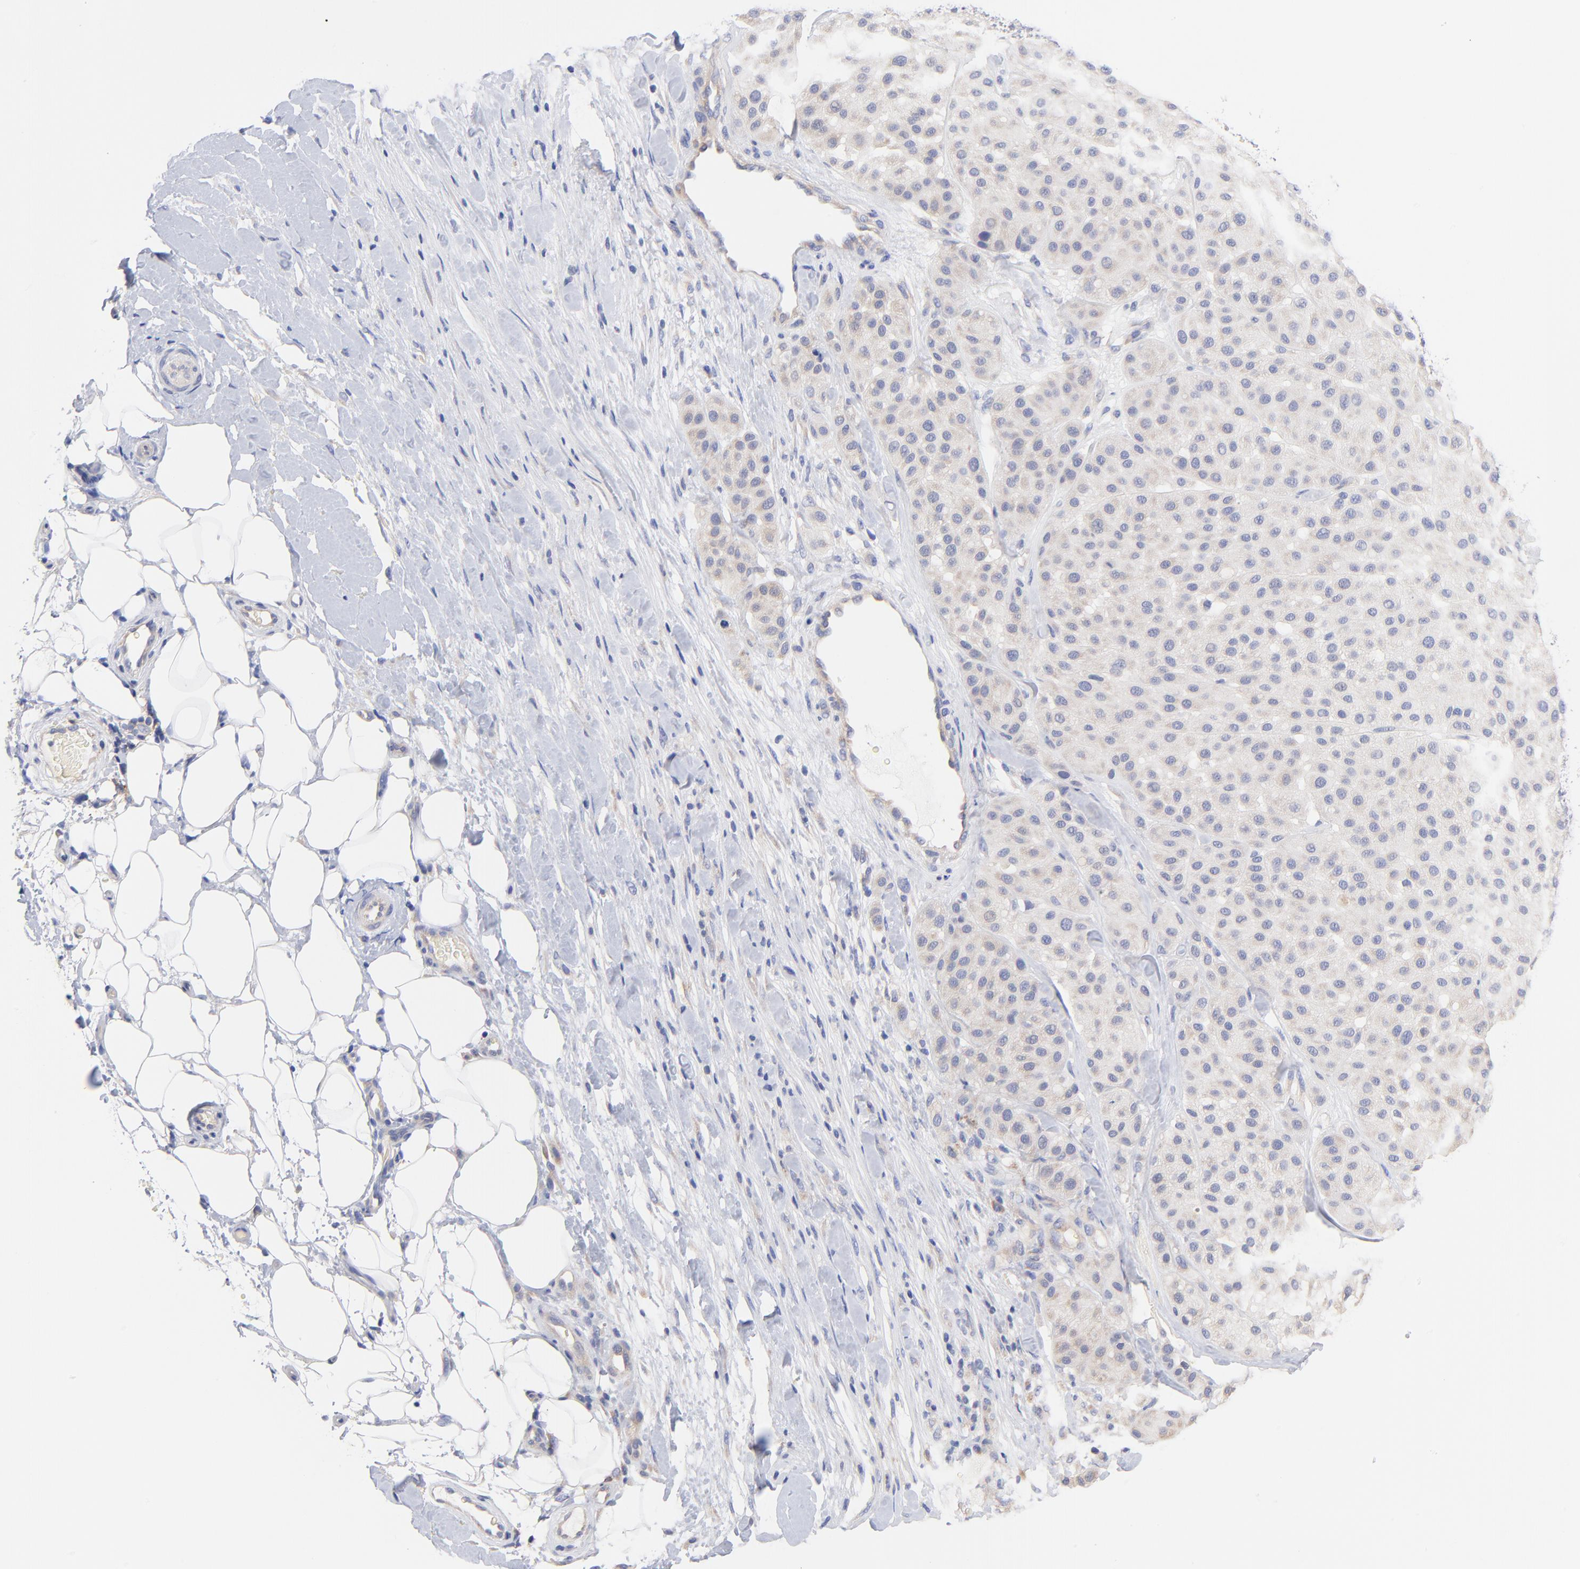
{"staining": {"intensity": "weak", "quantity": ">75%", "location": "cytoplasmic/membranous"}, "tissue": "melanoma", "cell_type": "Tumor cells", "image_type": "cancer", "snomed": [{"axis": "morphology", "description": "Normal tissue, NOS"}, {"axis": "morphology", "description": "Malignant melanoma, Metastatic site"}, {"axis": "topography", "description": "Skin"}], "caption": "Protein analysis of malignant melanoma (metastatic site) tissue demonstrates weak cytoplasmic/membranous expression in approximately >75% of tumor cells.", "gene": "TNFRSF13C", "patient": {"sex": "male", "age": 41}}